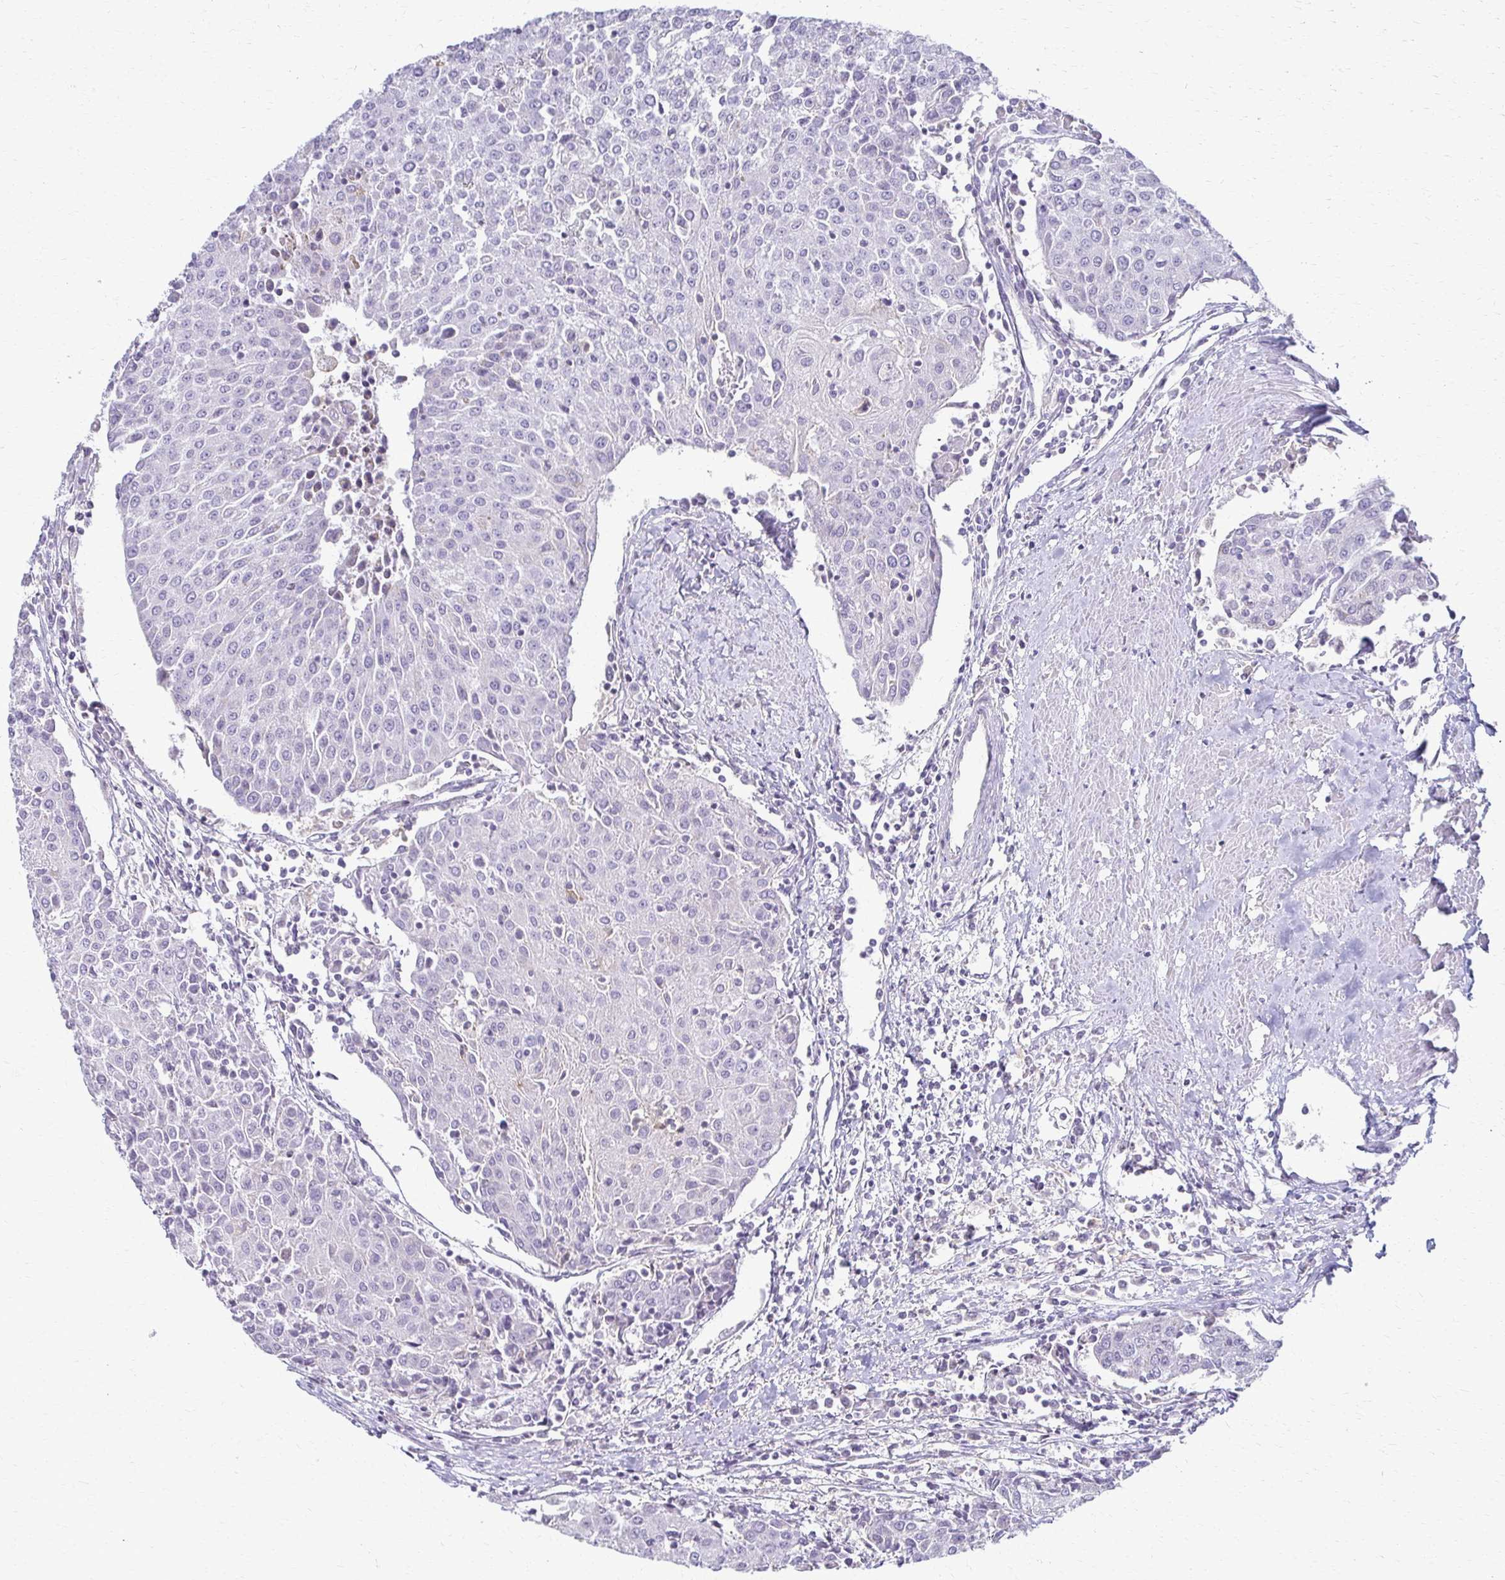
{"staining": {"intensity": "negative", "quantity": "none", "location": "none"}, "tissue": "urothelial cancer", "cell_type": "Tumor cells", "image_type": "cancer", "snomed": [{"axis": "morphology", "description": "Urothelial carcinoma, High grade"}, {"axis": "topography", "description": "Urinary bladder"}], "caption": "Immunohistochemistry (IHC) of human urothelial cancer displays no staining in tumor cells.", "gene": "FCGR2B", "patient": {"sex": "female", "age": 85}}